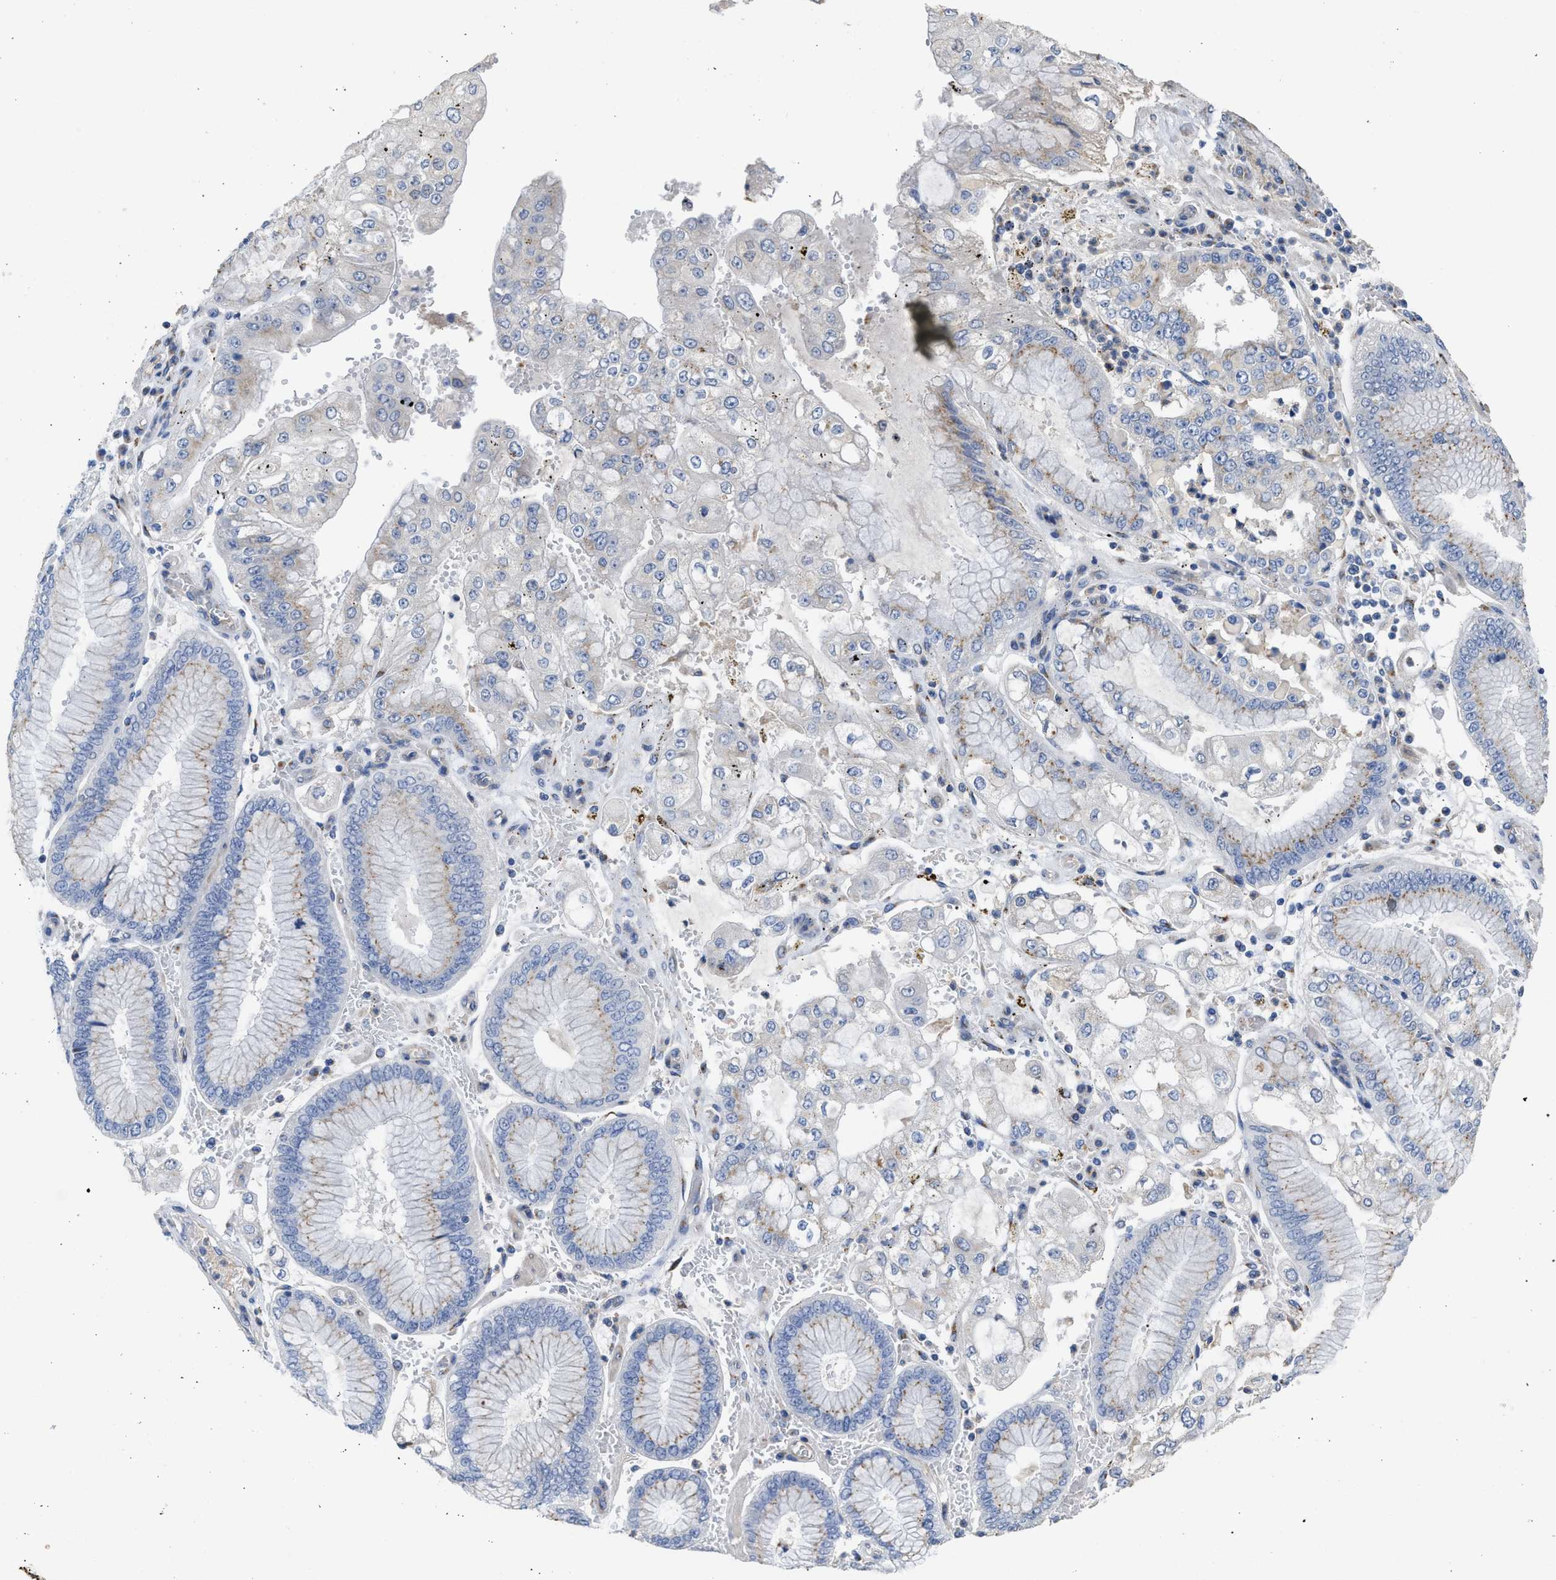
{"staining": {"intensity": "negative", "quantity": "none", "location": "none"}, "tissue": "stomach cancer", "cell_type": "Tumor cells", "image_type": "cancer", "snomed": [{"axis": "morphology", "description": "Adenocarcinoma, NOS"}, {"axis": "topography", "description": "Stomach"}], "caption": "Stomach adenocarcinoma was stained to show a protein in brown. There is no significant staining in tumor cells.", "gene": "IPO8", "patient": {"sex": "male", "age": 76}}